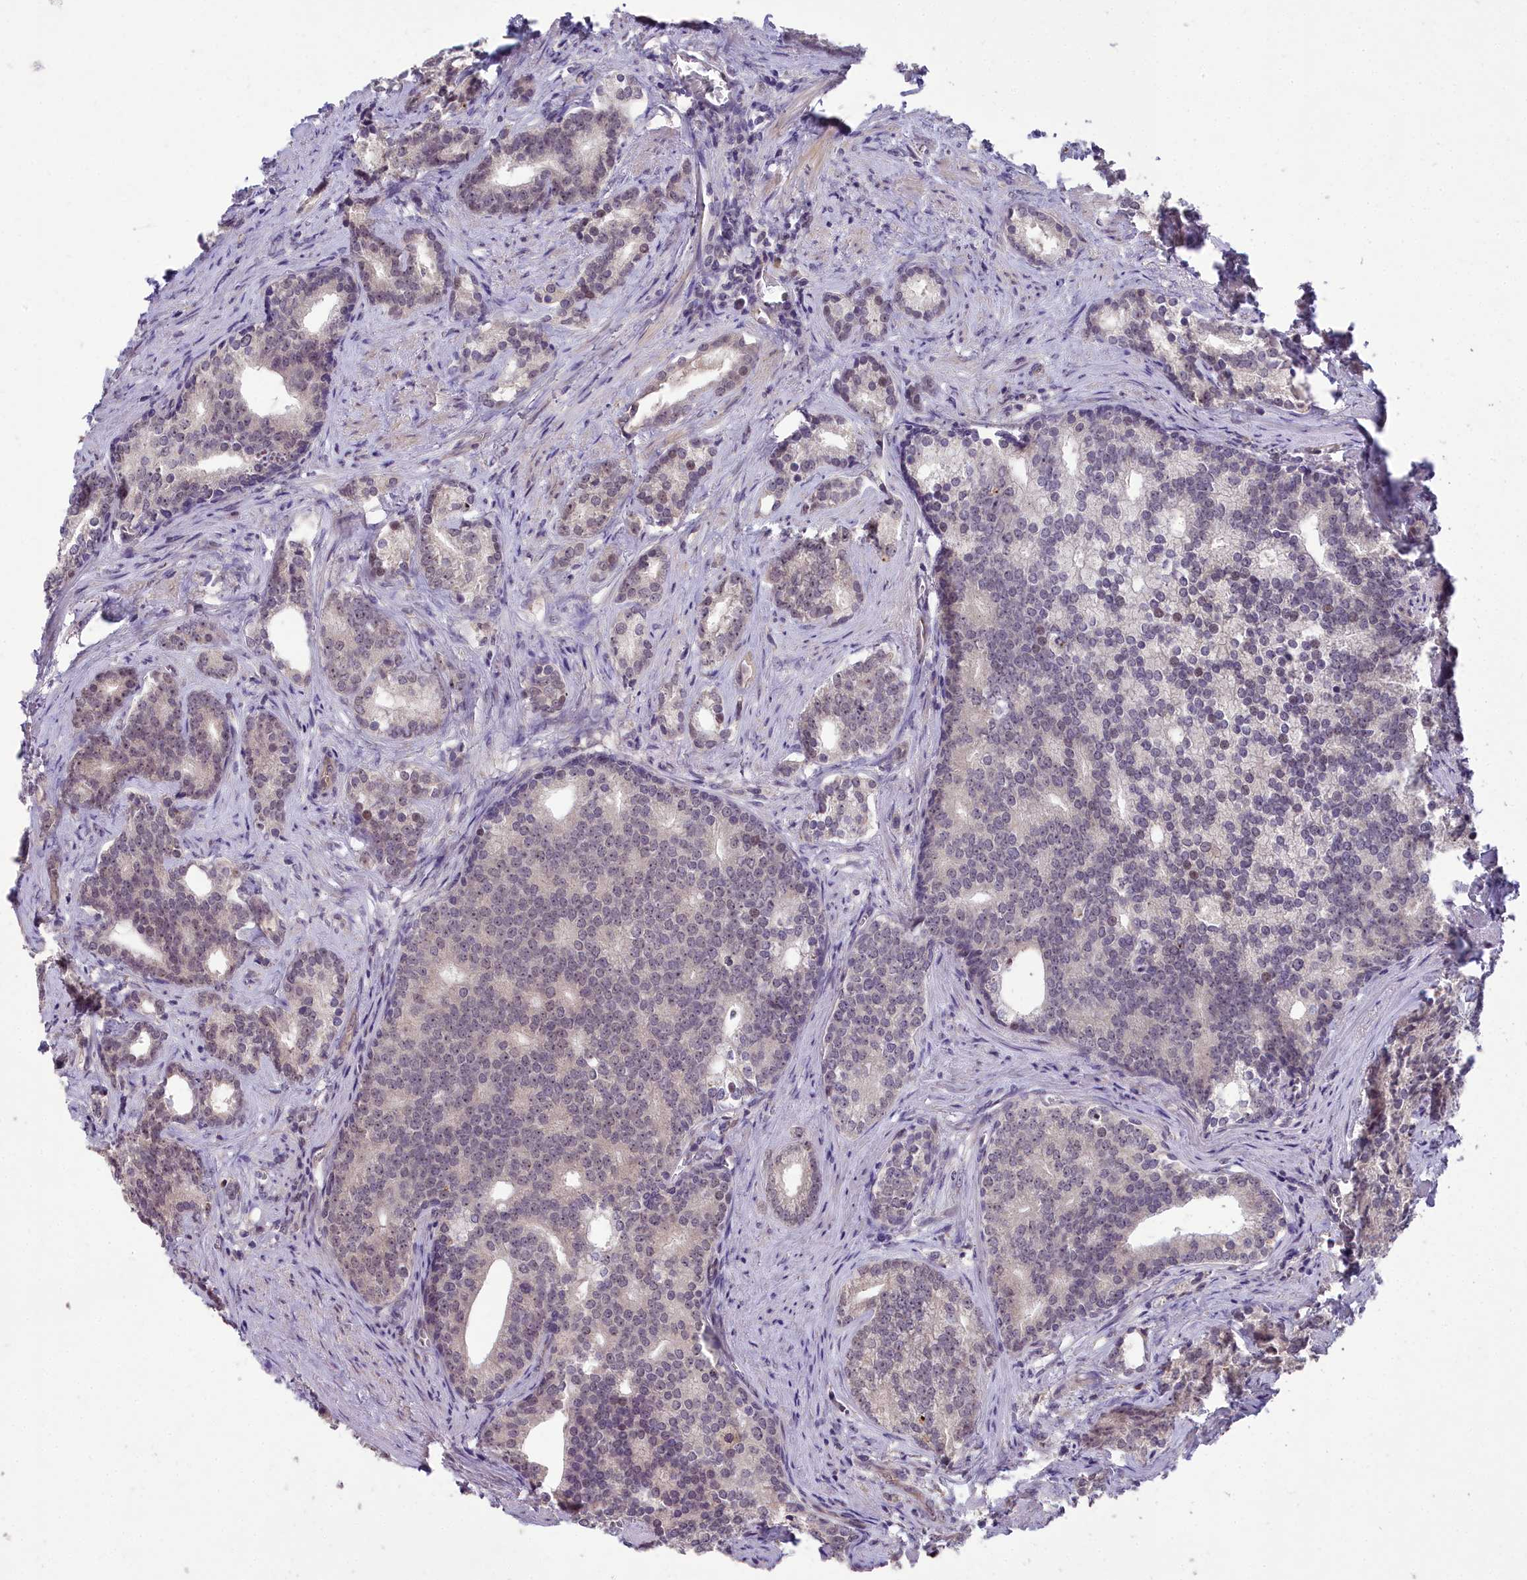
{"staining": {"intensity": "moderate", "quantity": "25%-75%", "location": "nuclear"}, "tissue": "prostate cancer", "cell_type": "Tumor cells", "image_type": "cancer", "snomed": [{"axis": "morphology", "description": "Adenocarcinoma, Low grade"}, {"axis": "topography", "description": "Prostate"}], "caption": "High-power microscopy captured an immunohistochemistry micrograph of prostate low-grade adenocarcinoma, revealing moderate nuclear positivity in approximately 25%-75% of tumor cells.", "gene": "ZNF333", "patient": {"sex": "male", "age": 71}}